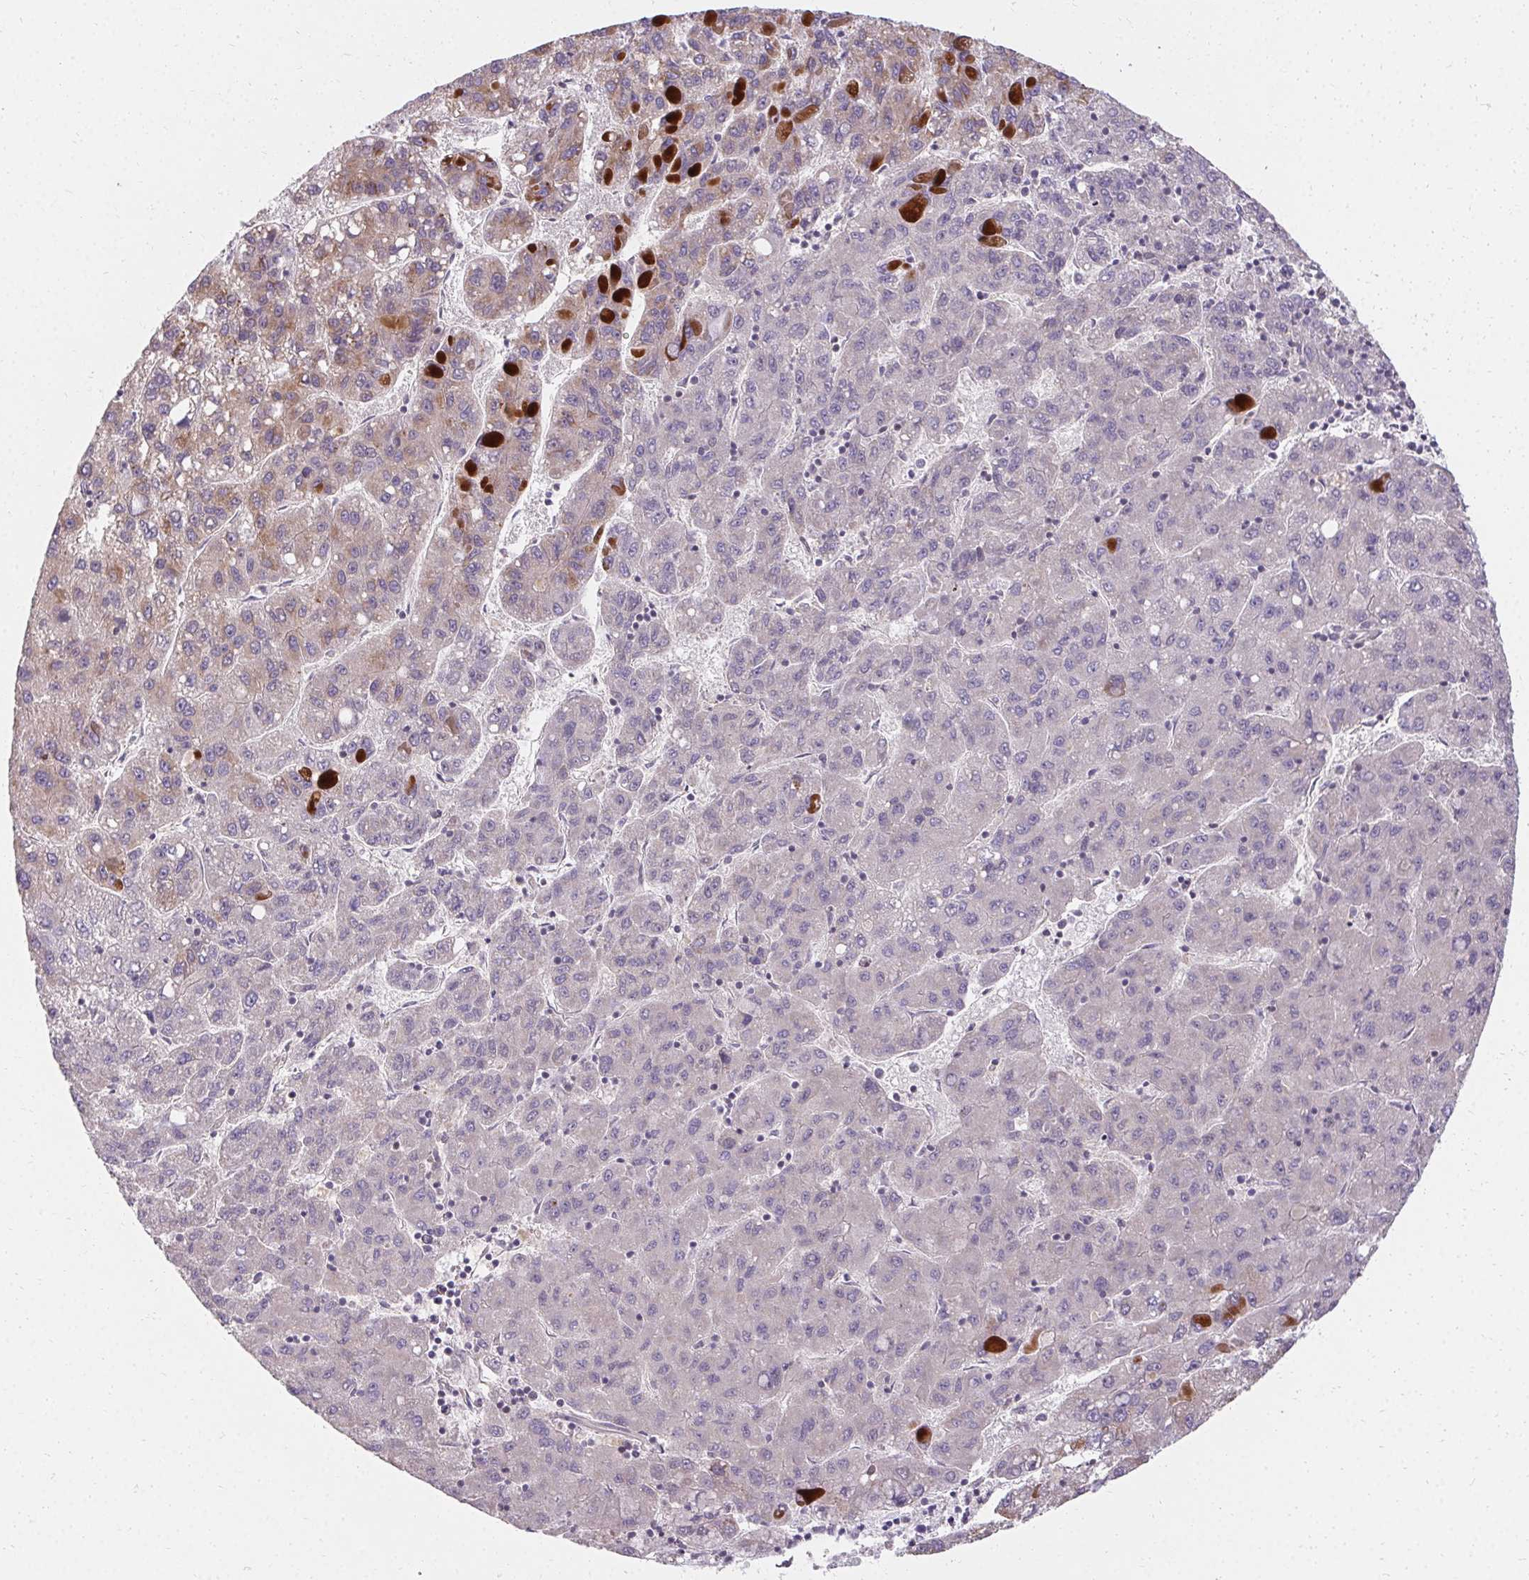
{"staining": {"intensity": "weak", "quantity": "<25%", "location": "cytoplasmic/membranous"}, "tissue": "liver cancer", "cell_type": "Tumor cells", "image_type": "cancer", "snomed": [{"axis": "morphology", "description": "Carcinoma, Hepatocellular, NOS"}, {"axis": "topography", "description": "Liver"}], "caption": "DAB immunohistochemical staining of human hepatocellular carcinoma (liver) displays no significant expression in tumor cells.", "gene": "TRIP13", "patient": {"sex": "female", "age": 82}}